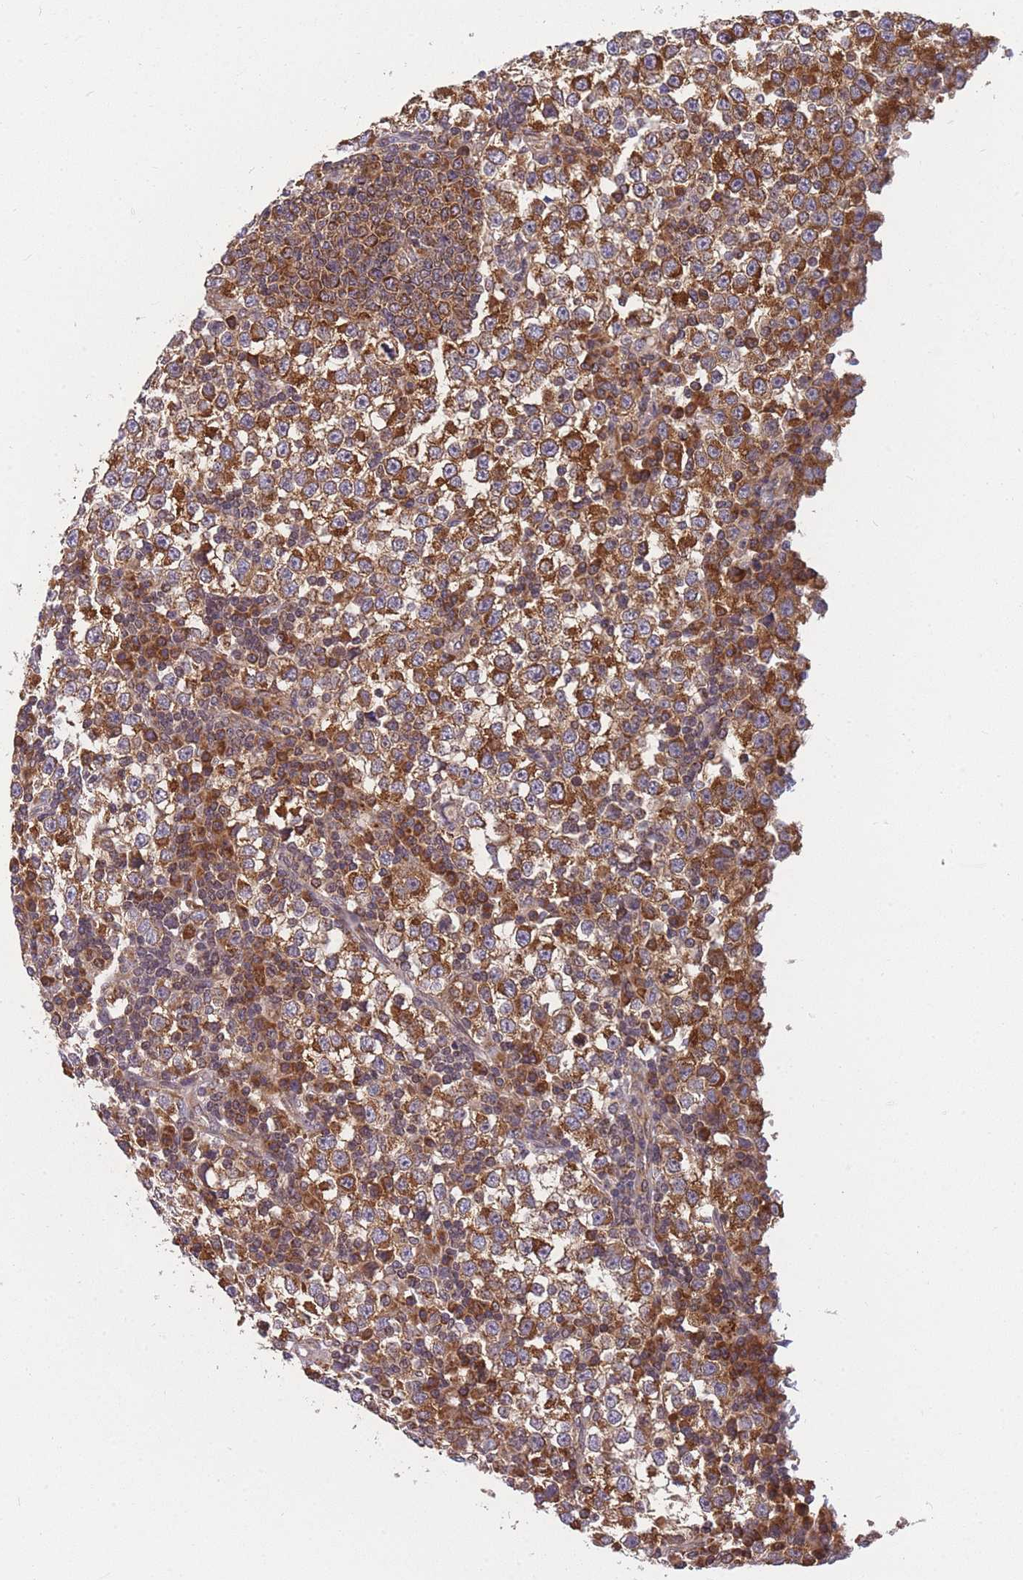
{"staining": {"intensity": "strong", "quantity": ">75%", "location": "cytoplasmic/membranous"}, "tissue": "testis cancer", "cell_type": "Tumor cells", "image_type": "cancer", "snomed": [{"axis": "morphology", "description": "Seminoma, NOS"}, {"axis": "topography", "description": "Testis"}], "caption": "IHC of seminoma (testis) displays high levels of strong cytoplasmic/membranous expression in approximately >75% of tumor cells.", "gene": "MRPL23", "patient": {"sex": "male", "age": 65}}